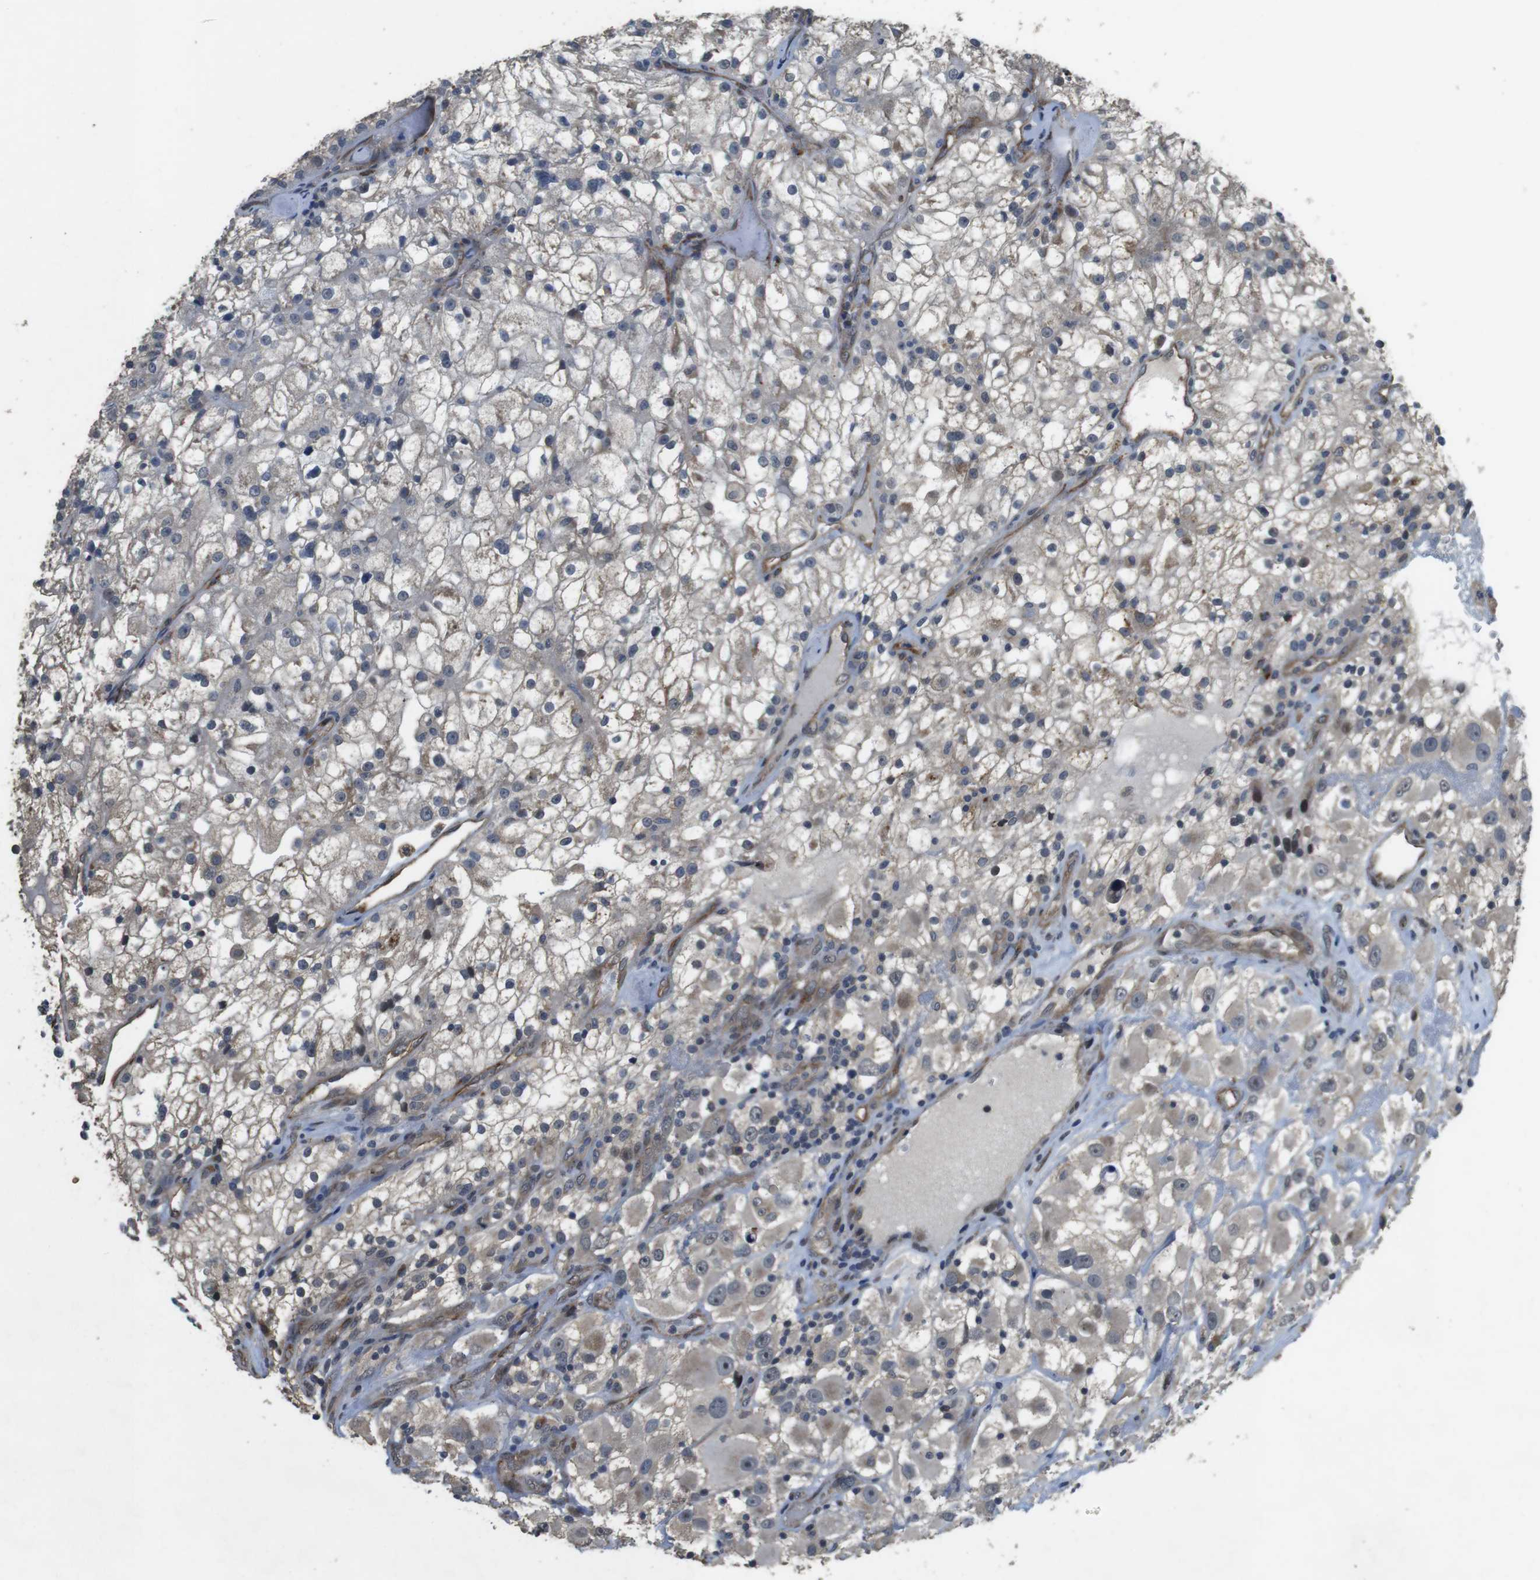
{"staining": {"intensity": "weak", "quantity": "<25%", "location": "cytoplasmic/membranous"}, "tissue": "renal cancer", "cell_type": "Tumor cells", "image_type": "cancer", "snomed": [{"axis": "morphology", "description": "Adenocarcinoma, NOS"}, {"axis": "topography", "description": "Kidney"}], "caption": "This is an IHC micrograph of human renal adenocarcinoma. There is no positivity in tumor cells.", "gene": "CLDN7", "patient": {"sex": "female", "age": 52}}